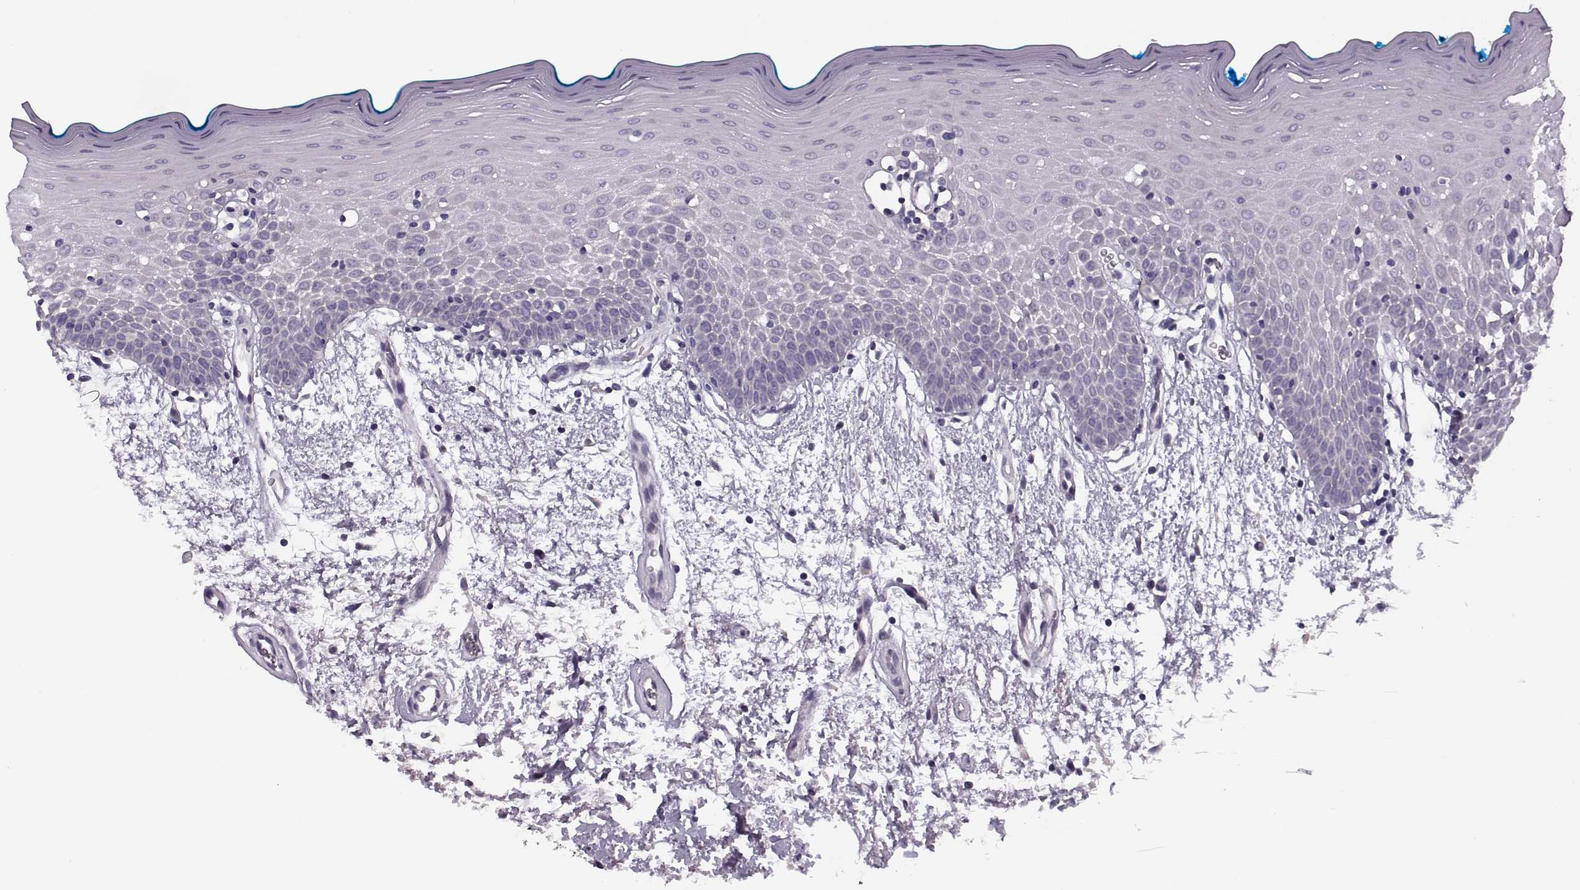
{"staining": {"intensity": "negative", "quantity": "none", "location": "none"}, "tissue": "oral mucosa", "cell_type": "Squamous epithelial cells", "image_type": "normal", "snomed": [{"axis": "morphology", "description": "Normal tissue, NOS"}, {"axis": "morphology", "description": "Squamous cell carcinoma, NOS"}, {"axis": "topography", "description": "Oral tissue"}, {"axis": "topography", "description": "Head-Neck"}], "caption": "Oral mucosa was stained to show a protein in brown. There is no significant expression in squamous epithelial cells. The staining was performed using DAB (3,3'-diaminobenzidine) to visualize the protein expression in brown, while the nuclei were stained in blue with hematoxylin (Magnification: 20x).", "gene": "PRSS54", "patient": {"sex": "female", "age": 75}}